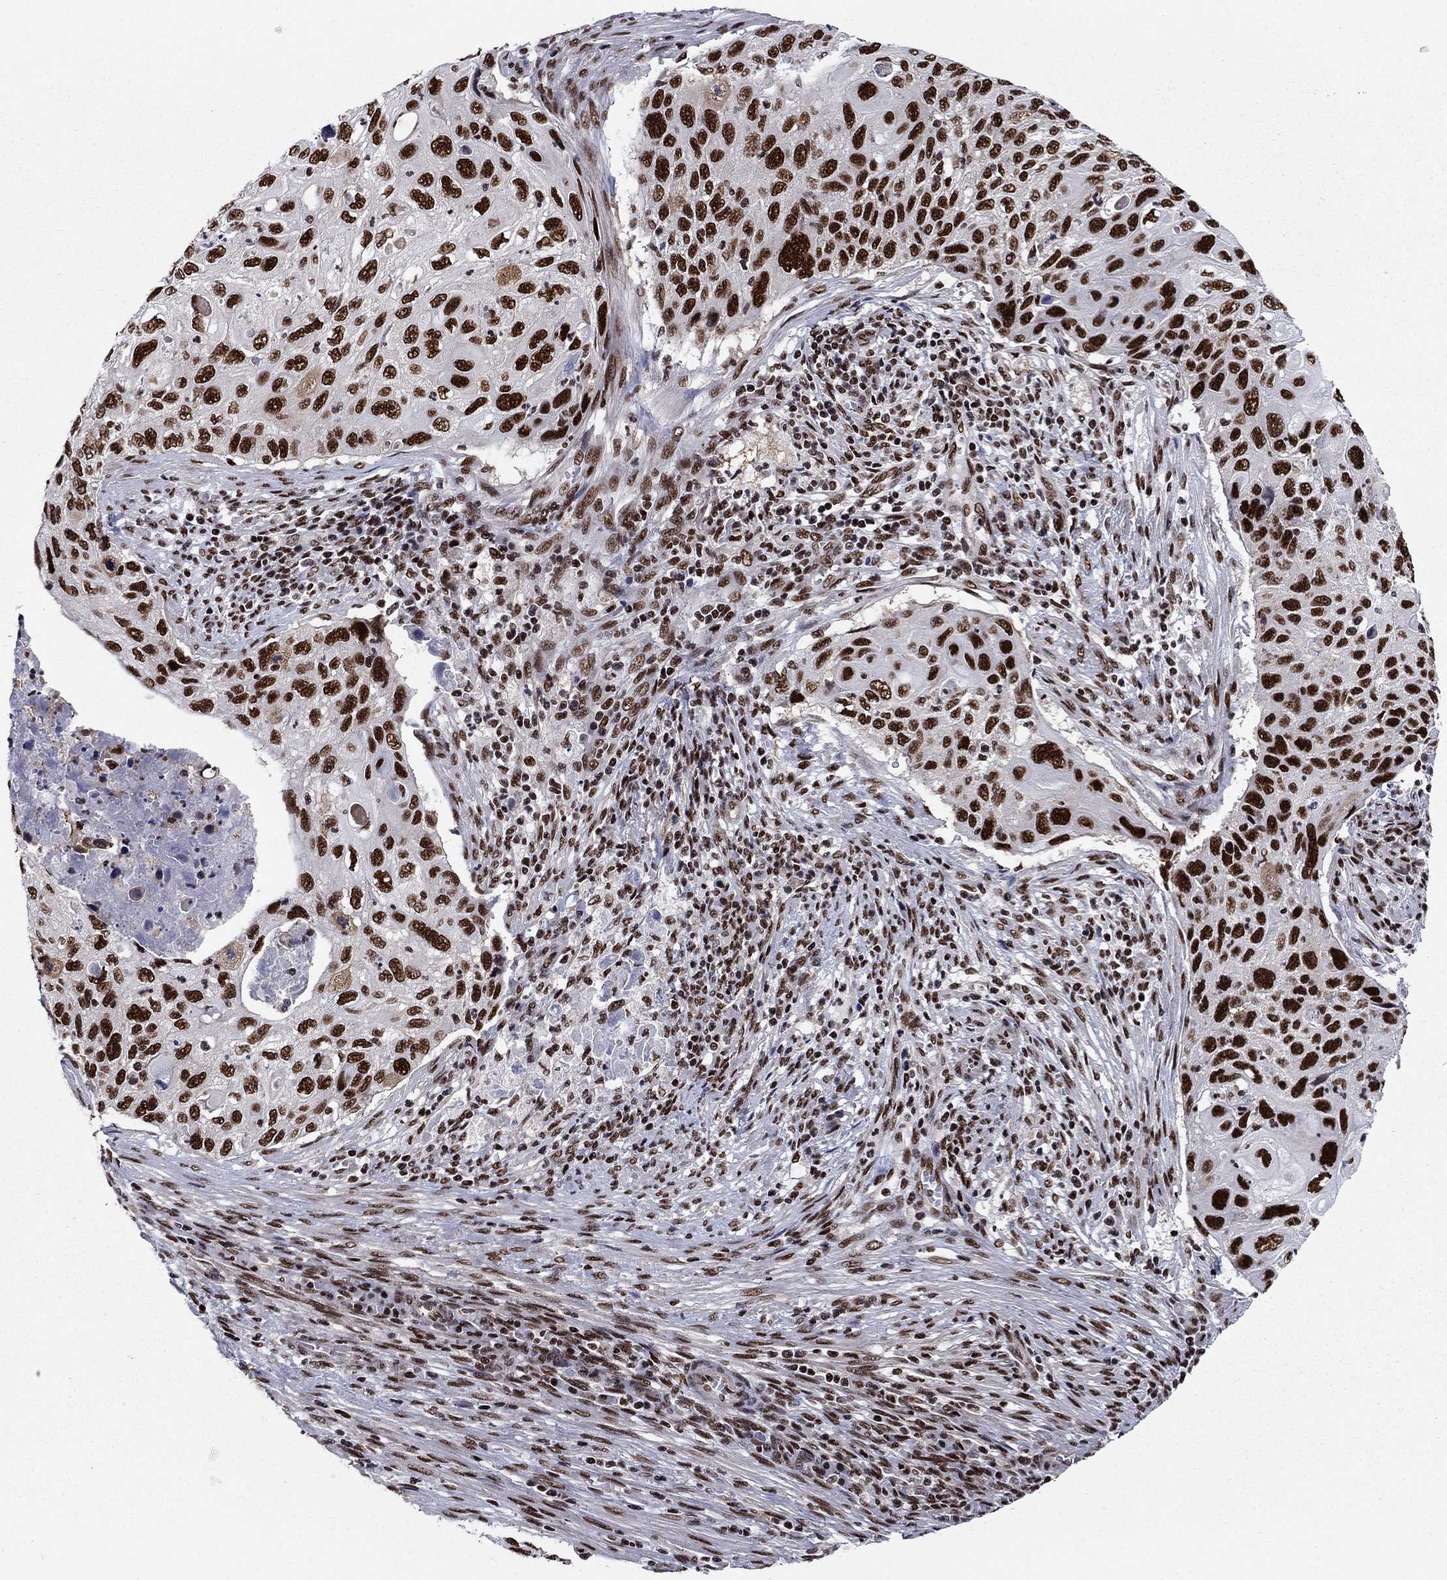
{"staining": {"intensity": "strong", "quantity": ">75%", "location": "nuclear"}, "tissue": "cervical cancer", "cell_type": "Tumor cells", "image_type": "cancer", "snomed": [{"axis": "morphology", "description": "Squamous cell carcinoma, NOS"}, {"axis": "topography", "description": "Cervix"}], "caption": "IHC micrograph of neoplastic tissue: cervical cancer (squamous cell carcinoma) stained using immunohistochemistry shows high levels of strong protein expression localized specifically in the nuclear of tumor cells, appearing as a nuclear brown color.", "gene": "RPRD1B", "patient": {"sex": "female", "age": 70}}